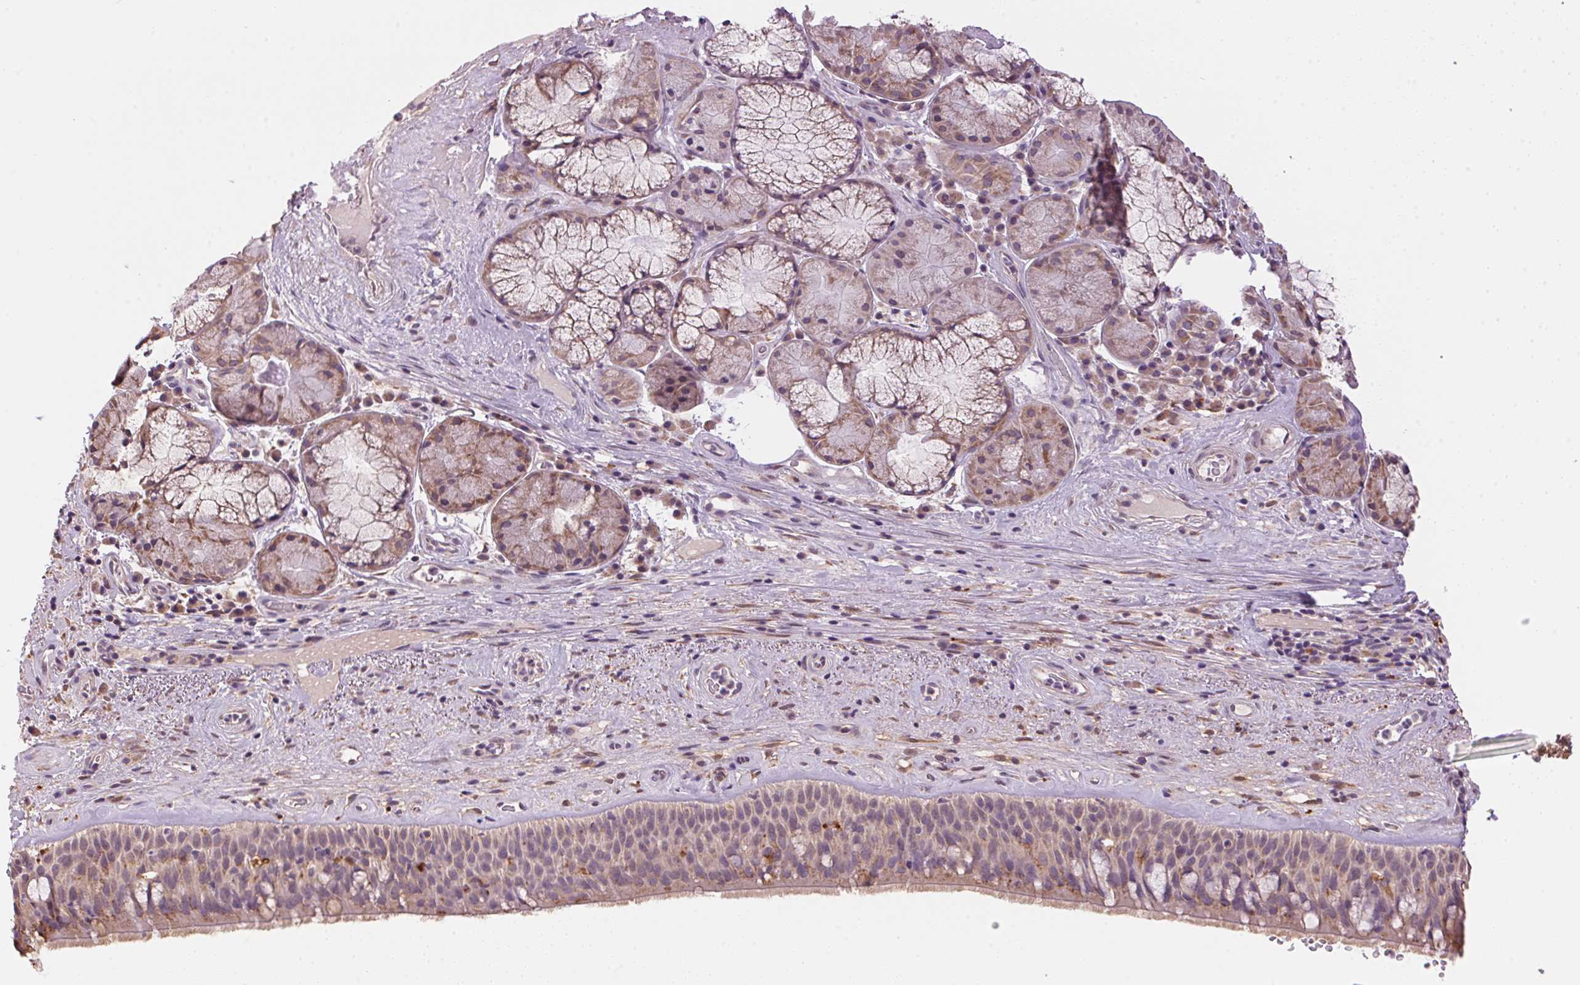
{"staining": {"intensity": "strong", "quantity": "25%-75%", "location": "cytoplasmic/membranous"}, "tissue": "bronchus", "cell_type": "Respiratory epithelial cells", "image_type": "normal", "snomed": [{"axis": "morphology", "description": "Normal tissue, NOS"}, {"axis": "topography", "description": "Bronchus"}], "caption": "Immunohistochemistry (IHC) staining of benign bronchus, which demonstrates high levels of strong cytoplasmic/membranous positivity in about 25%-75% of respiratory epithelial cells indicating strong cytoplasmic/membranous protein expression. The staining was performed using DAB (brown) for protein detection and nuclei were counterstained in hematoxylin (blue).", "gene": "ADH5", "patient": {"sex": "male", "age": 48}}